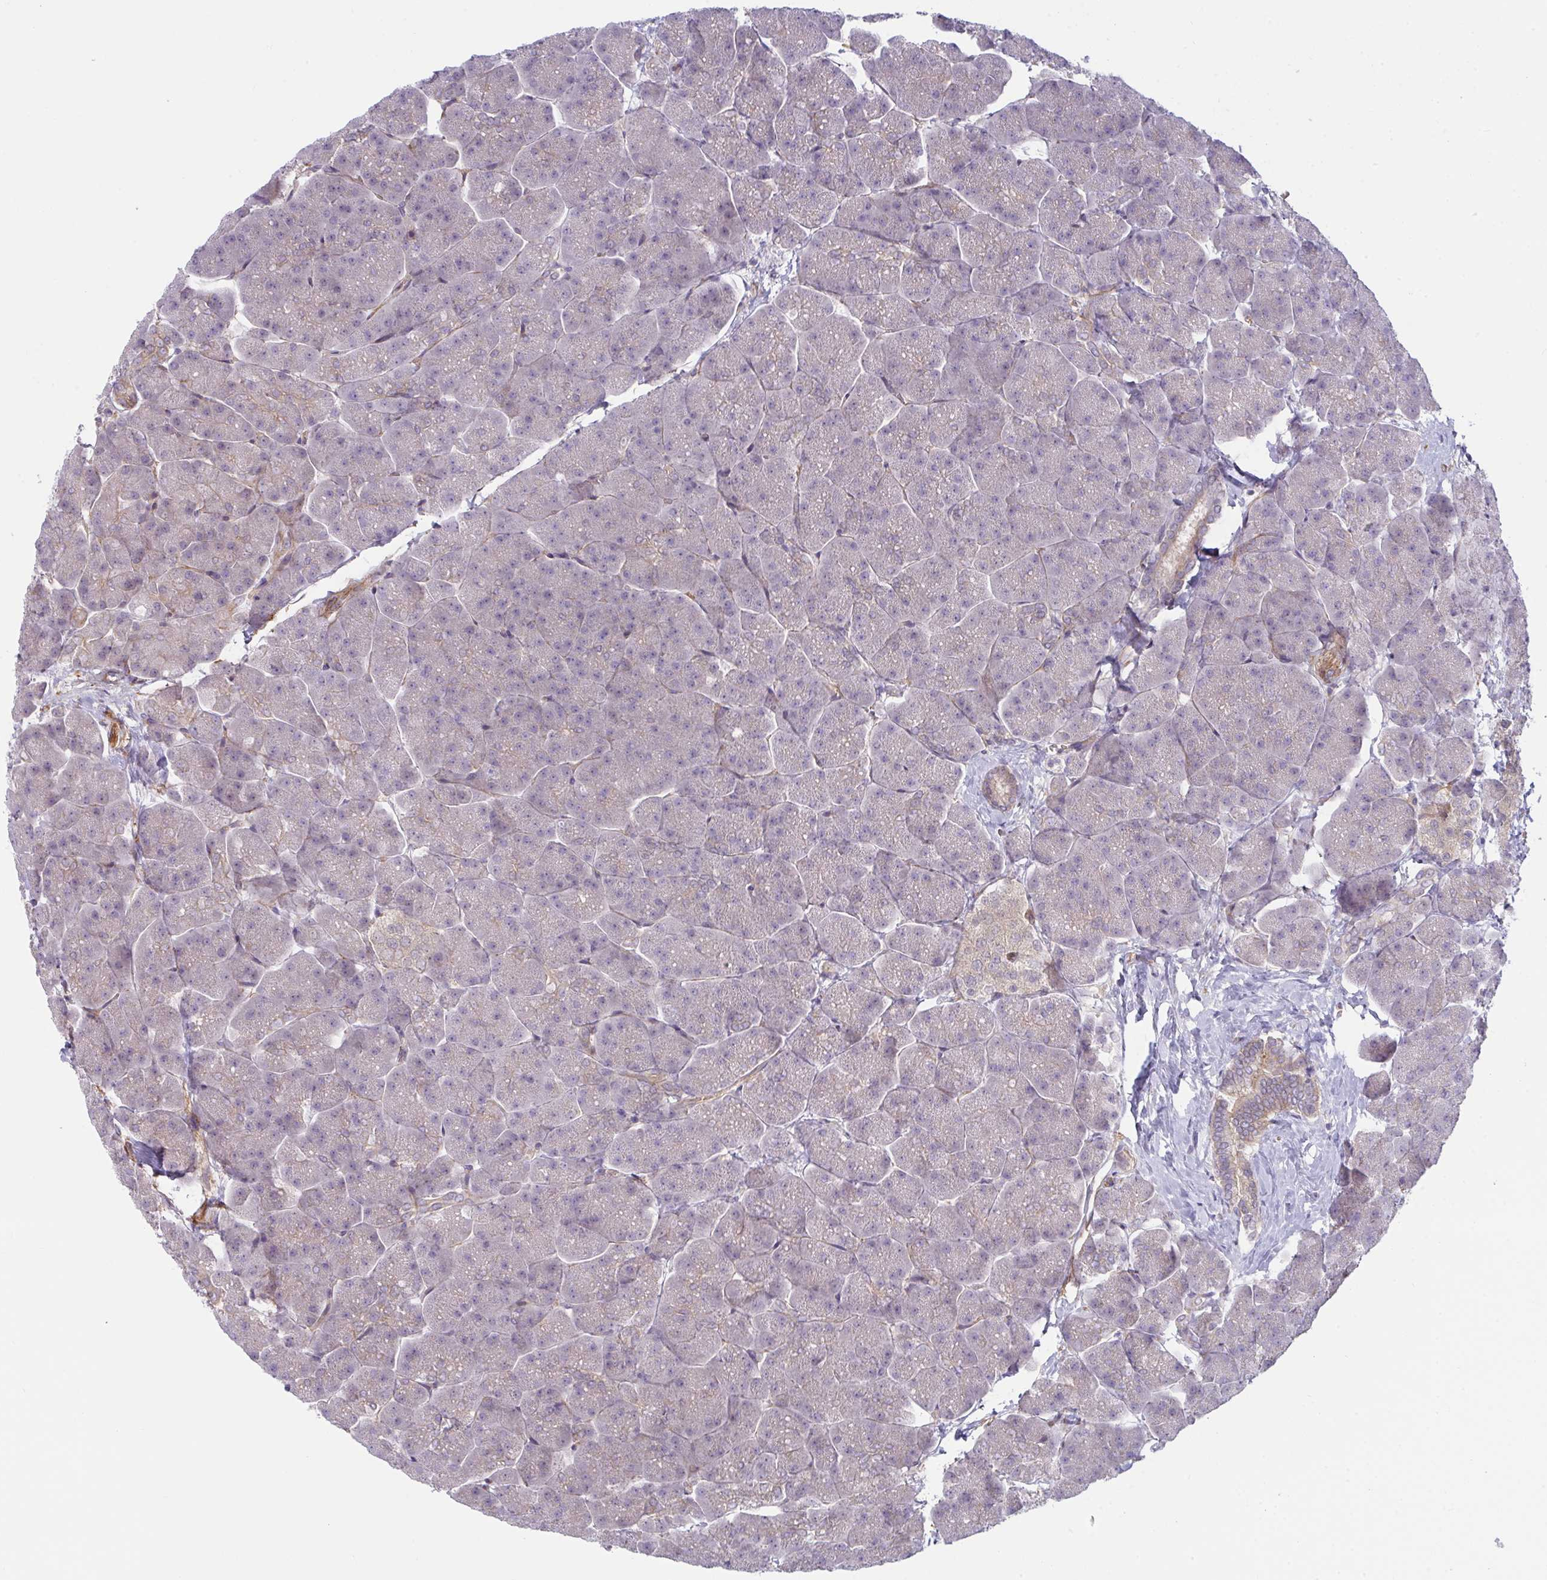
{"staining": {"intensity": "weak", "quantity": "25%-75%", "location": "cytoplasmic/membranous"}, "tissue": "pancreas", "cell_type": "Exocrine glandular cells", "image_type": "normal", "snomed": [{"axis": "morphology", "description": "Normal tissue, NOS"}, {"axis": "topography", "description": "Pancreas"}, {"axis": "topography", "description": "Peripheral nerve tissue"}], "caption": "Weak cytoplasmic/membranous protein expression is seen in approximately 25%-75% of exocrine glandular cells in pancreas. (Stains: DAB (3,3'-diaminobenzidine) in brown, nuclei in blue, Microscopy: brightfield microscopy at high magnification).", "gene": "CASP9", "patient": {"sex": "male", "age": 54}}